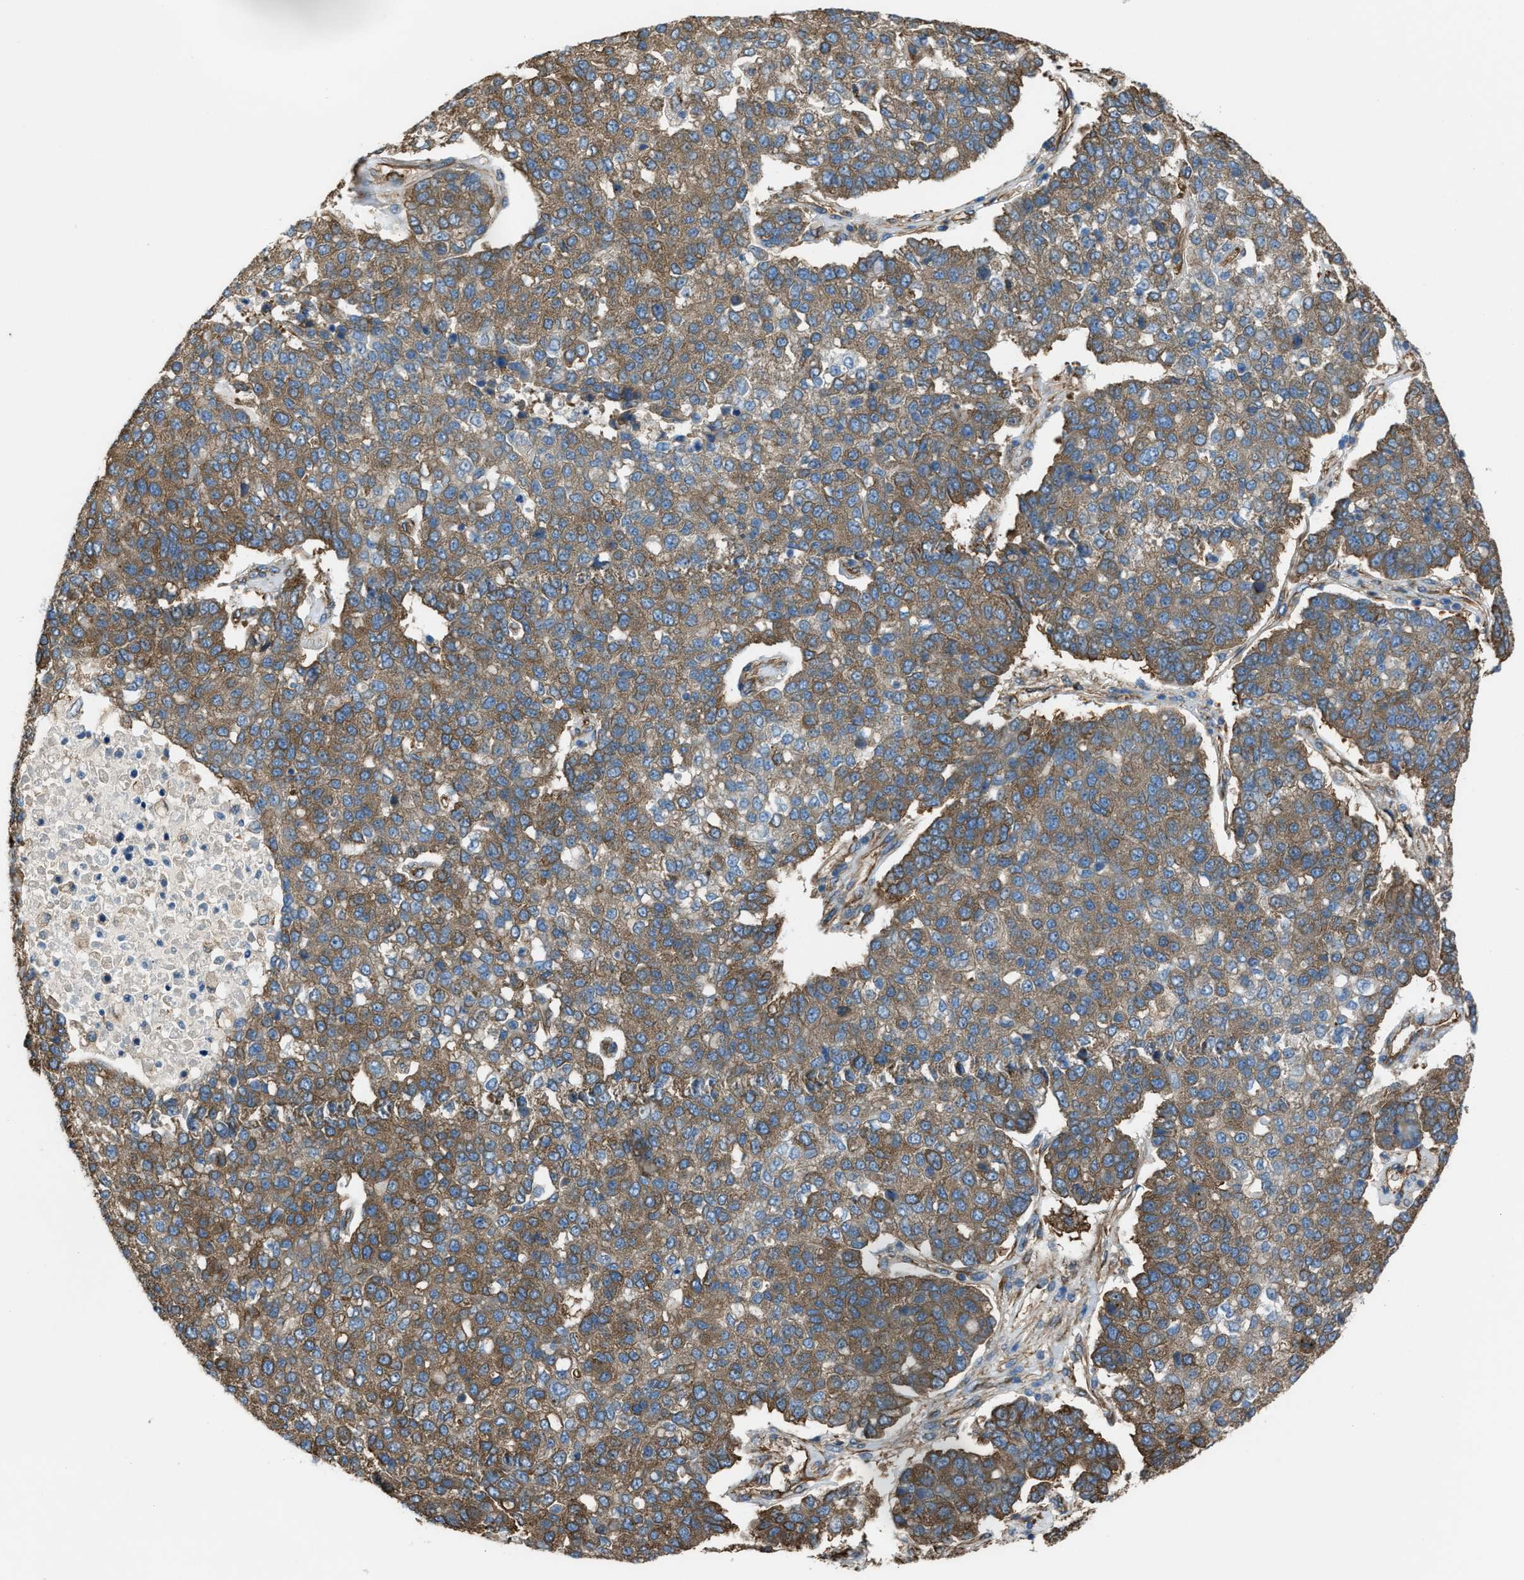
{"staining": {"intensity": "moderate", "quantity": ">75%", "location": "cytoplasmic/membranous"}, "tissue": "pancreatic cancer", "cell_type": "Tumor cells", "image_type": "cancer", "snomed": [{"axis": "morphology", "description": "Adenocarcinoma, NOS"}, {"axis": "topography", "description": "Pancreas"}], "caption": "Pancreatic cancer stained for a protein (brown) reveals moderate cytoplasmic/membranous positive positivity in approximately >75% of tumor cells.", "gene": "TRPC1", "patient": {"sex": "female", "age": 61}}